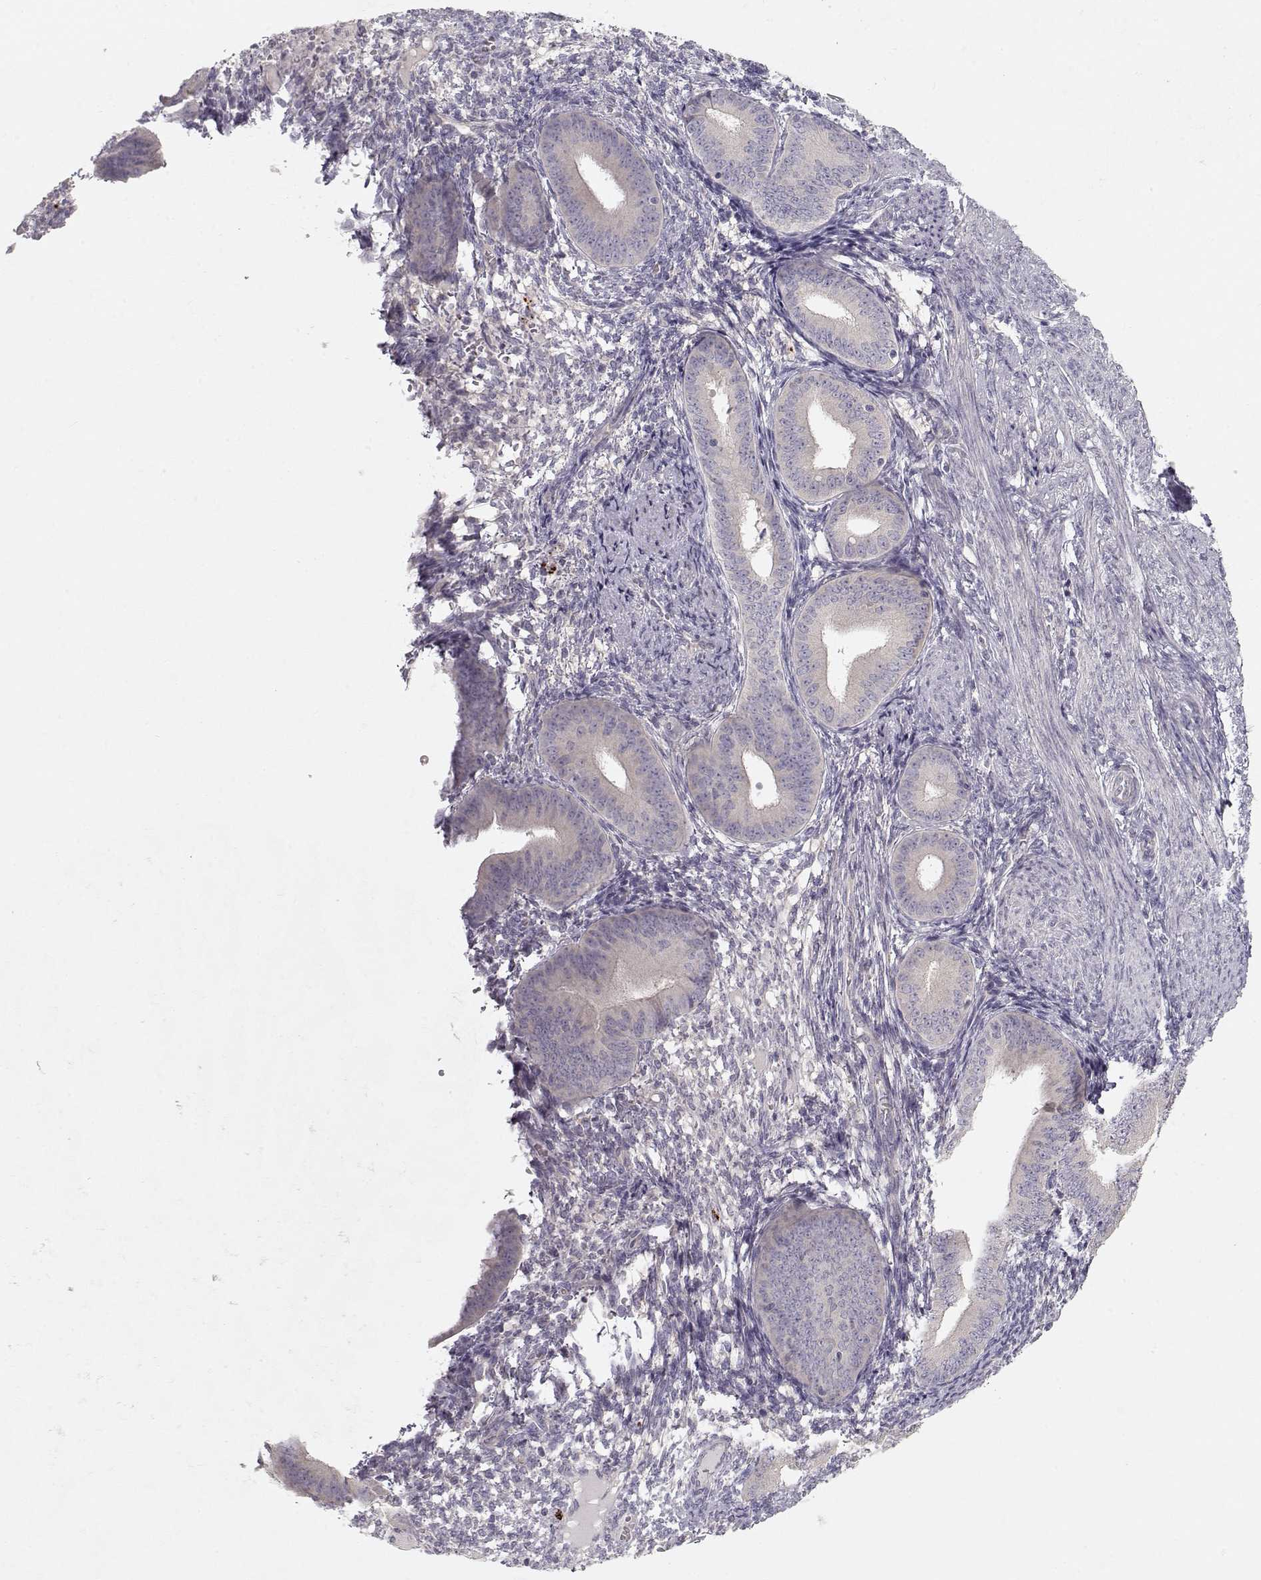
{"staining": {"intensity": "negative", "quantity": "none", "location": "none"}, "tissue": "endometrium", "cell_type": "Cells in endometrial stroma", "image_type": "normal", "snomed": [{"axis": "morphology", "description": "Normal tissue, NOS"}, {"axis": "topography", "description": "Endometrium"}], "caption": "Micrograph shows no protein expression in cells in endometrial stroma of benign endometrium.", "gene": "ARHGAP8", "patient": {"sex": "female", "age": 39}}